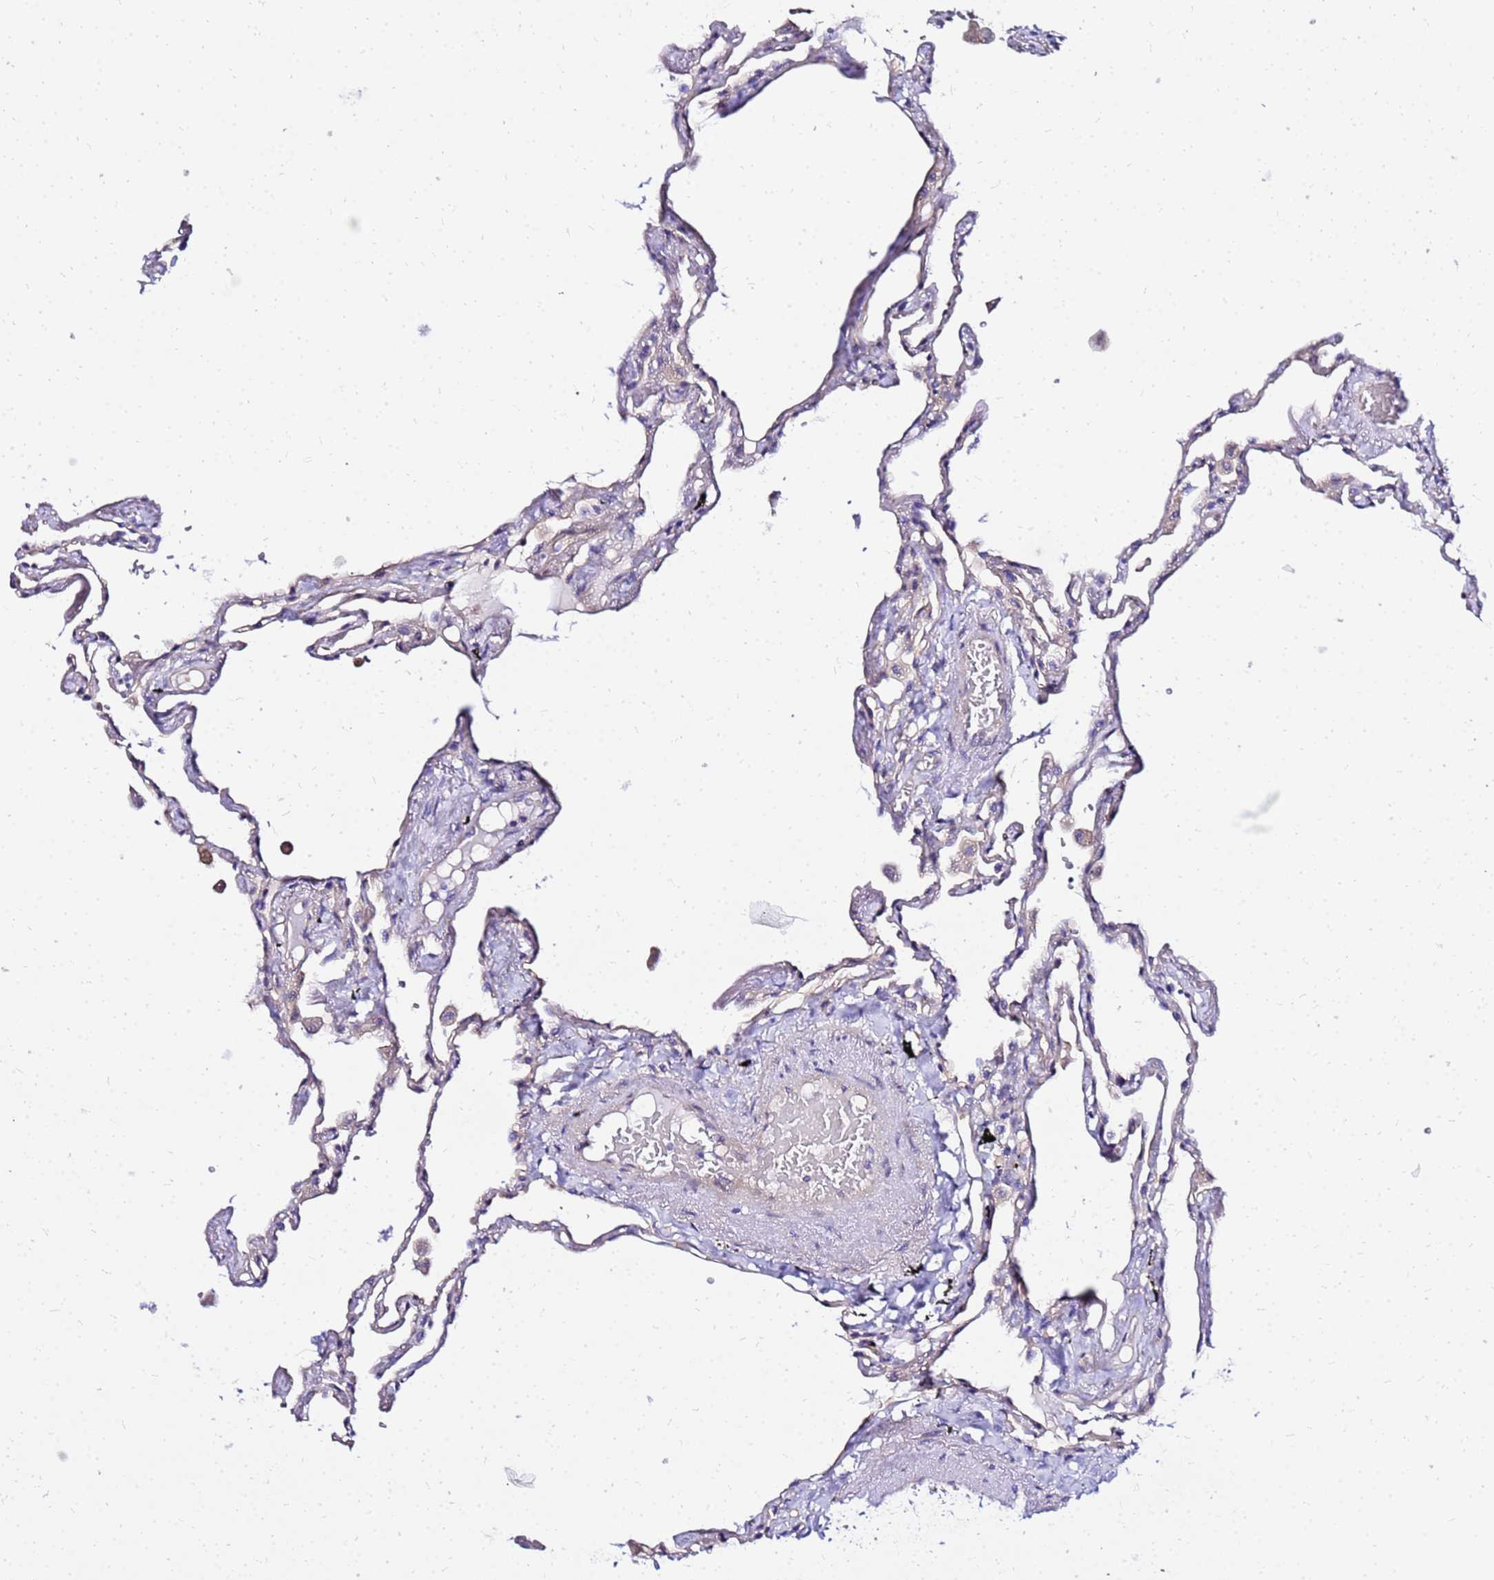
{"staining": {"intensity": "negative", "quantity": "none", "location": "none"}, "tissue": "lung", "cell_type": "Alveolar cells", "image_type": "normal", "snomed": [{"axis": "morphology", "description": "Normal tissue, NOS"}, {"axis": "topography", "description": "Lung"}], "caption": "The immunohistochemistry photomicrograph has no significant positivity in alveolar cells of lung.", "gene": "HERC5", "patient": {"sex": "female", "age": 67}}